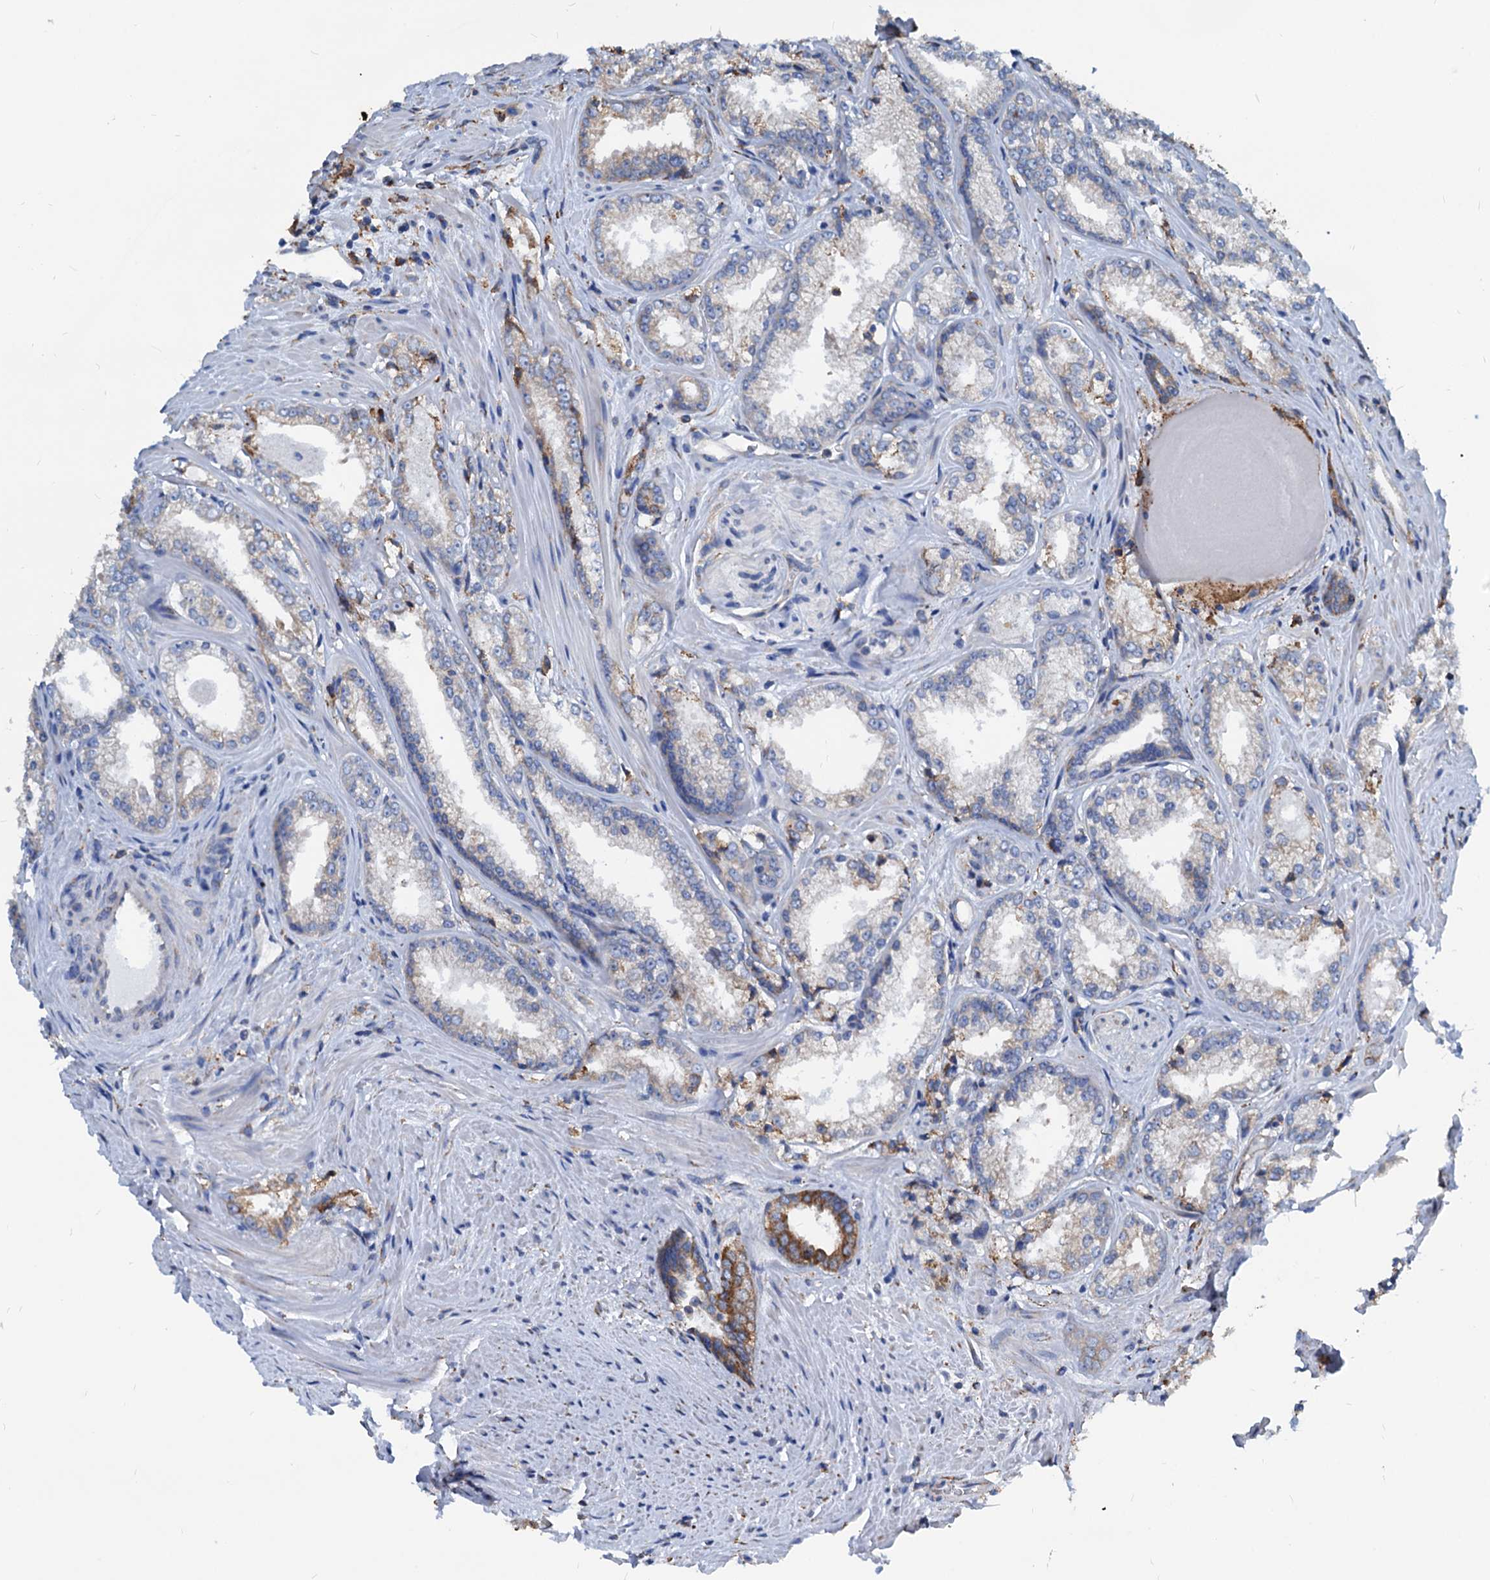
{"staining": {"intensity": "moderate", "quantity": "<25%", "location": "cytoplasmic/membranous"}, "tissue": "prostate cancer", "cell_type": "Tumor cells", "image_type": "cancer", "snomed": [{"axis": "morphology", "description": "Adenocarcinoma, Low grade"}, {"axis": "topography", "description": "Prostate"}], "caption": "An immunohistochemistry (IHC) micrograph of neoplastic tissue is shown. Protein staining in brown highlights moderate cytoplasmic/membranous positivity in prostate adenocarcinoma (low-grade) within tumor cells.", "gene": "HSPA5", "patient": {"sex": "male", "age": 47}}